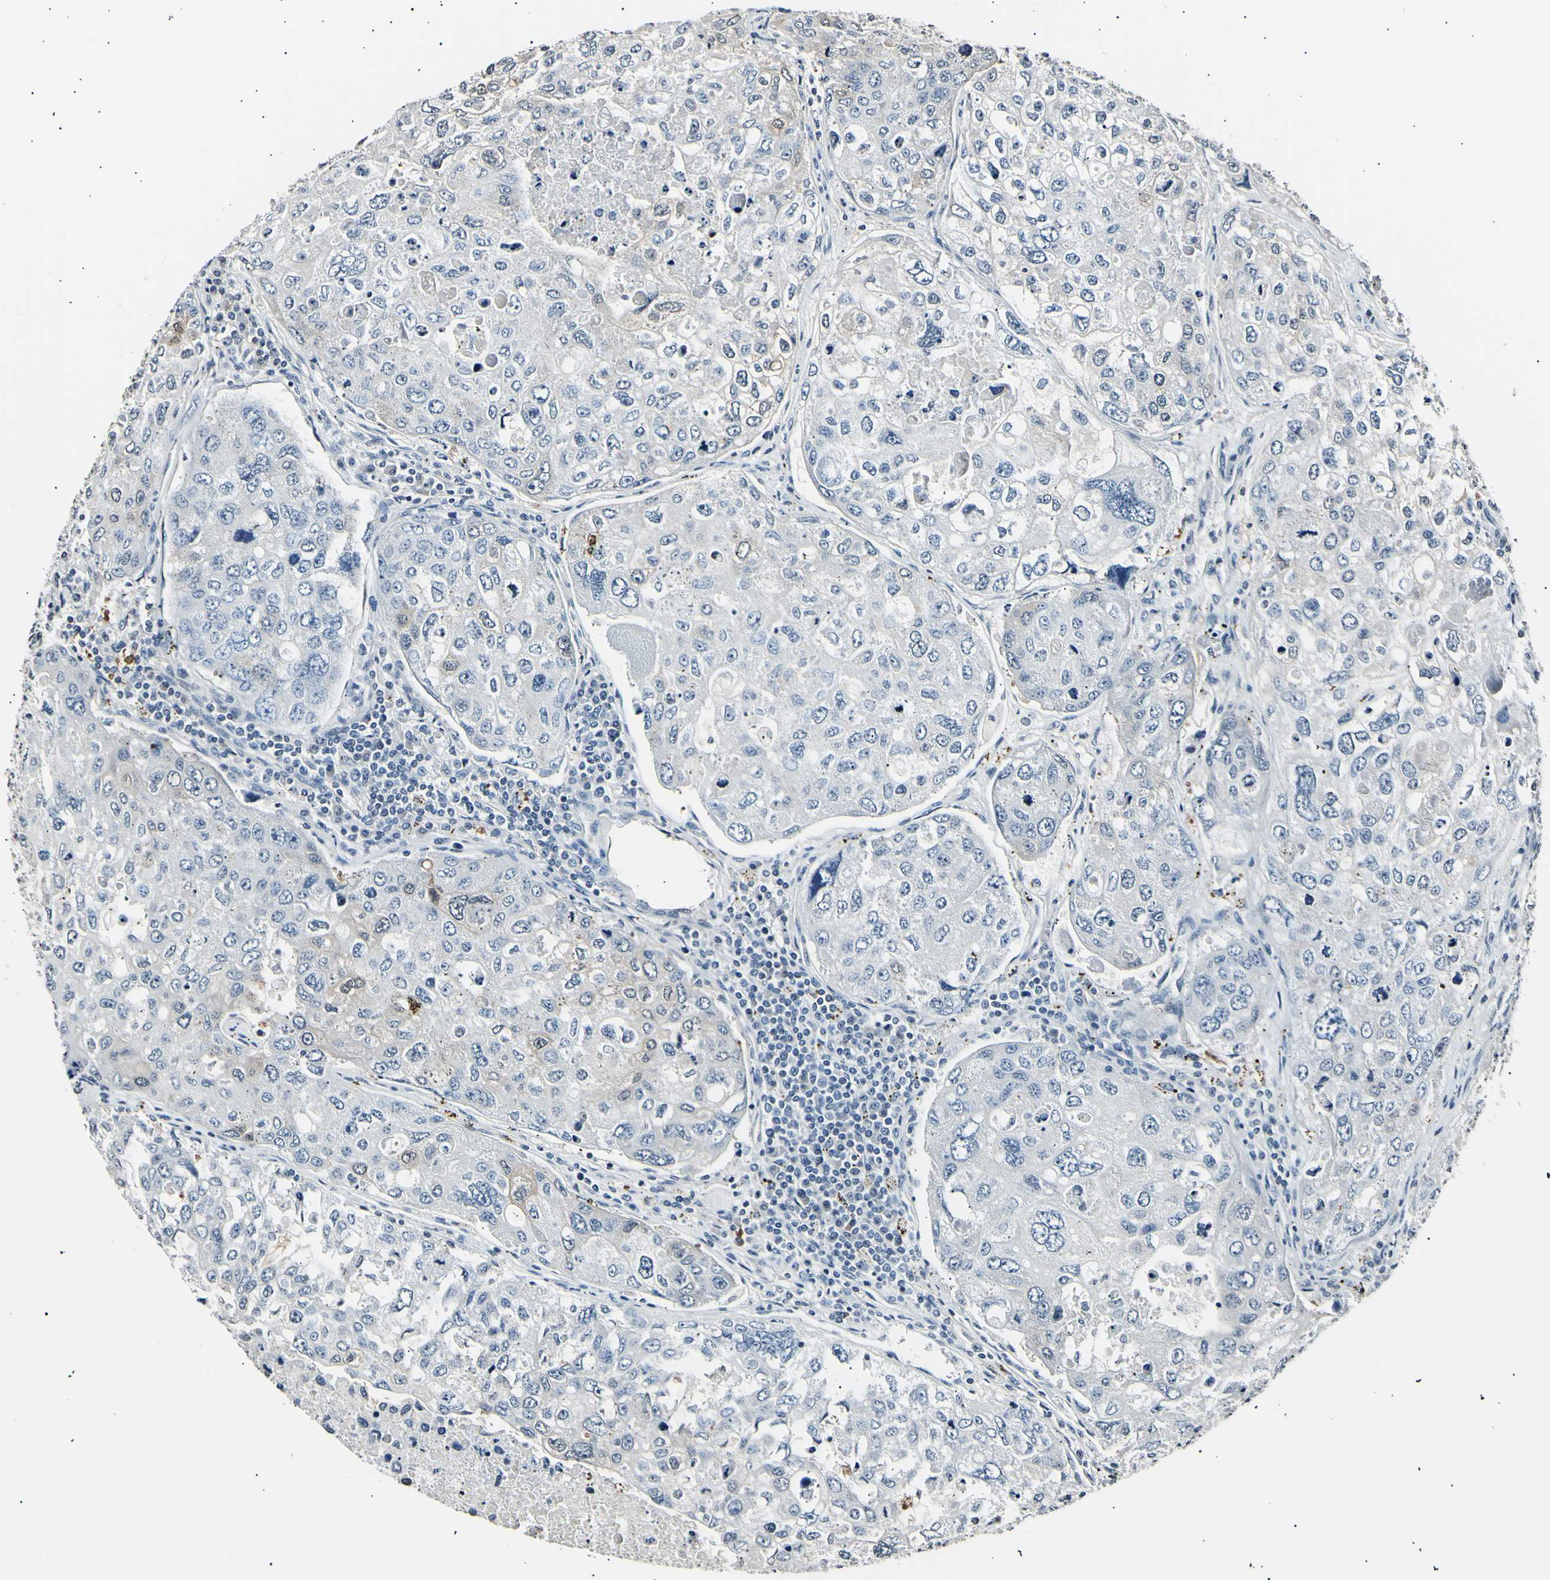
{"staining": {"intensity": "negative", "quantity": "none", "location": "none"}, "tissue": "urothelial cancer", "cell_type": "Tumor cells", "image_type": "cancer", "snomed": [{"axis": "morphology", "description": "Urothelial carcinoma, High grade"}, {"axis": "topography", "description": "Lymph node"}, {"axis": "topography", "description": "Urinary bladder"}], "caption": "Tumor cells show no significant protein positivity in high-grade urothelial carcinoma.", "gene": "AK1", "patient": {"sex": "male", "age": 51}}